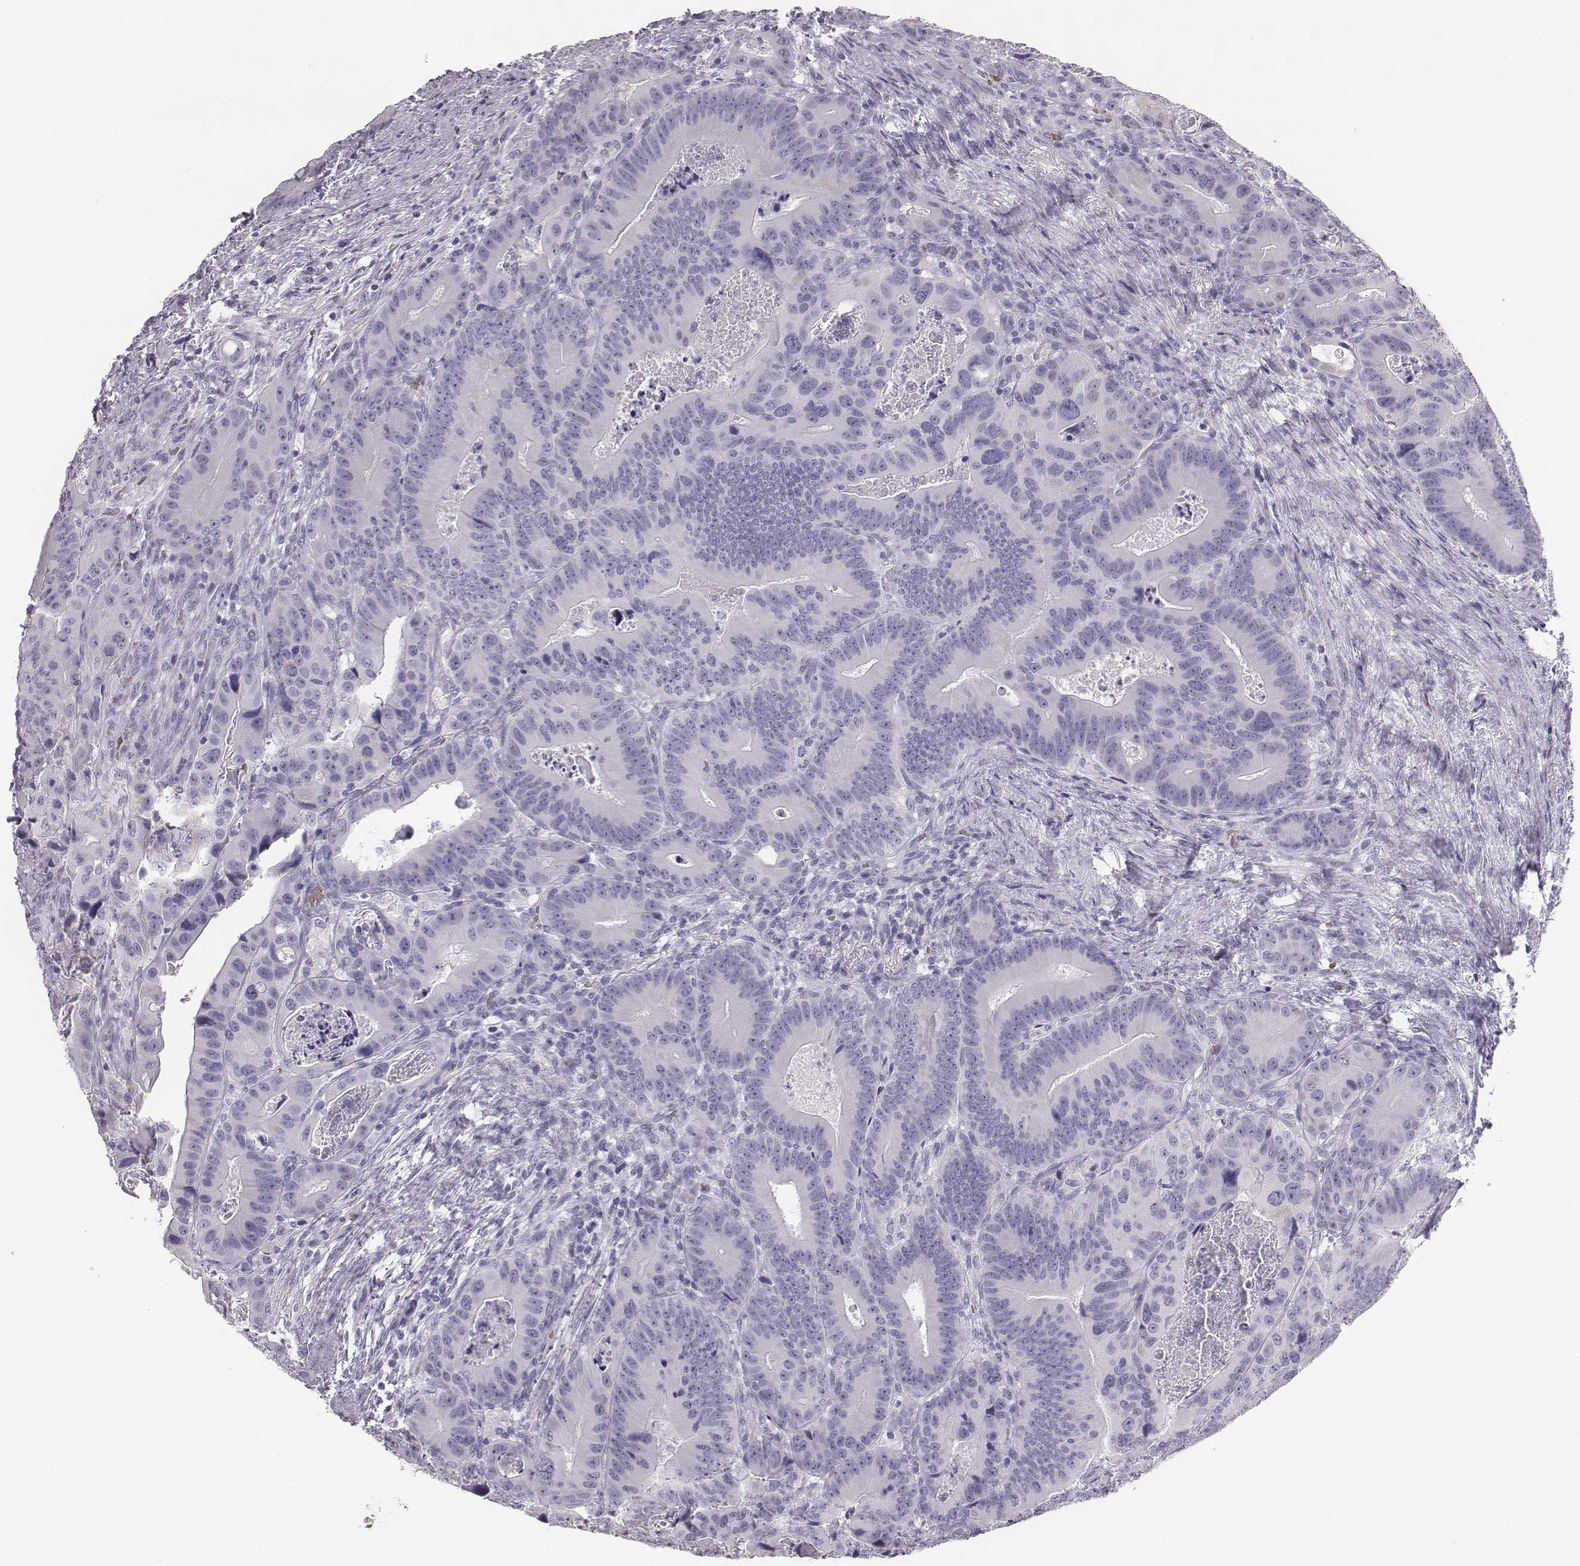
{"staining": {"intensity": "negative", "quantity": "none", "location": "none"}, "tissue": "colorectal cancer", "cell_type": "Tumor cells", "image_type": "cancer", "snomed": [{"axis": "morphology", "description": "Adenocarcinoma, NOS"}, {"axis": "topography", "description": "Rectum"}], "caption": "High magnification brightfield microscopy of colorectal cancer (adenocarcinoma) stained with DAB (brown) and counterstained with hematoxylin (blue): tumor cells show no significant staining. Brightfield microscopy of immunohistochemistry stained with DAB (brown) and hematoxylin (blue), captured at high magnification.", "gene": "HBZ", "patient": {"sex": "male", "age": 64}}